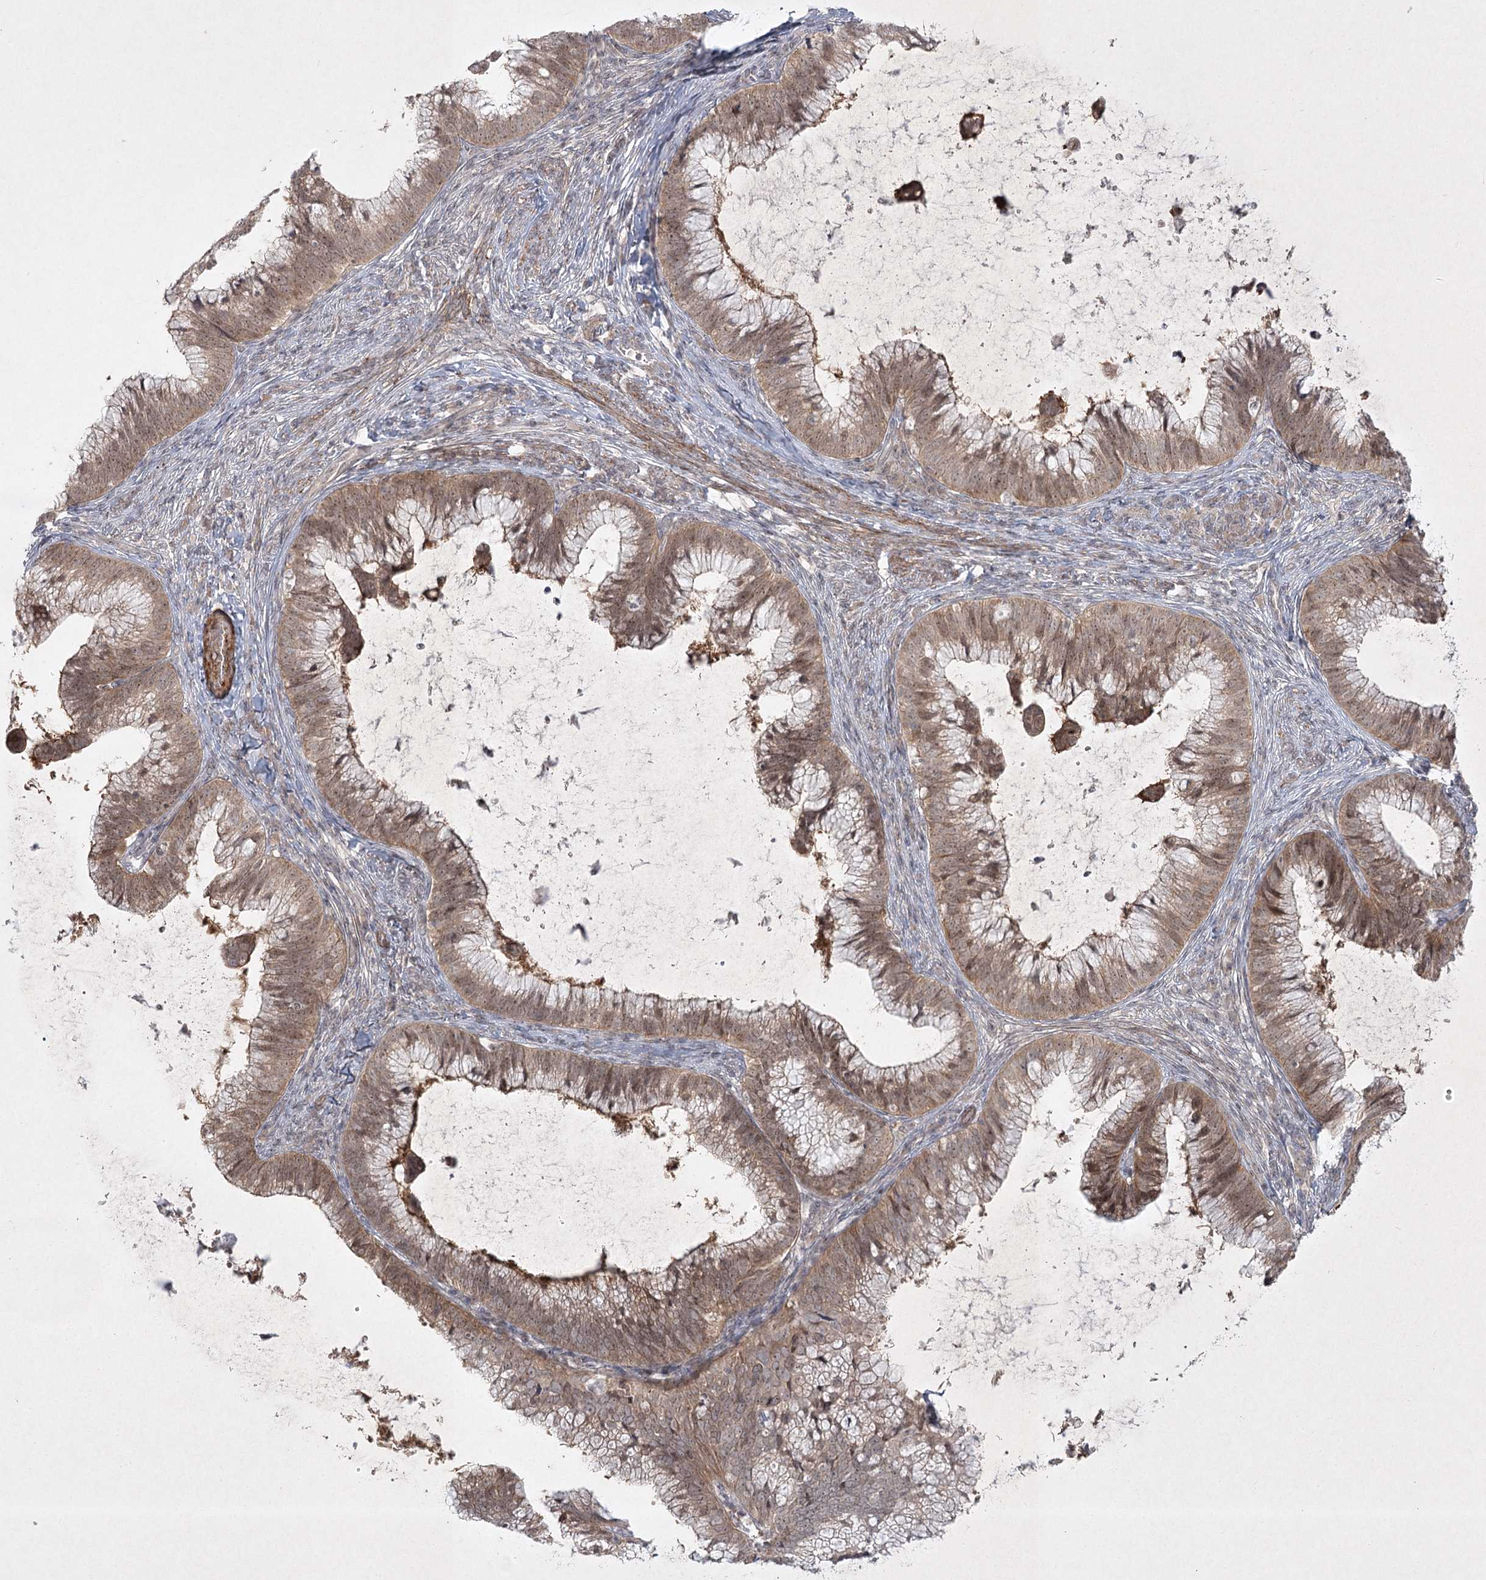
{"staining": {"intensity": "moderate", "quantity": ">75%", "location": "cytoplasmic/membranous,nuclear"}, "tissue": "cervical cancer", "cell_type": "Tumor cells", "image_type": "cancer", "snomed": [{"axis": "morphology", "description": "Adenocarcinoma, NOS"}, {"axis": "topography", "description": "Cervix"}], "caption": "IHC of human cervical cancer demonstrates medium levels of moderate cytoplasmic/membranous and nuclear expression in about >75% of tumor cells.", "gene": "SH2D3A", "patient": {"sex": "female", "age": 36}}